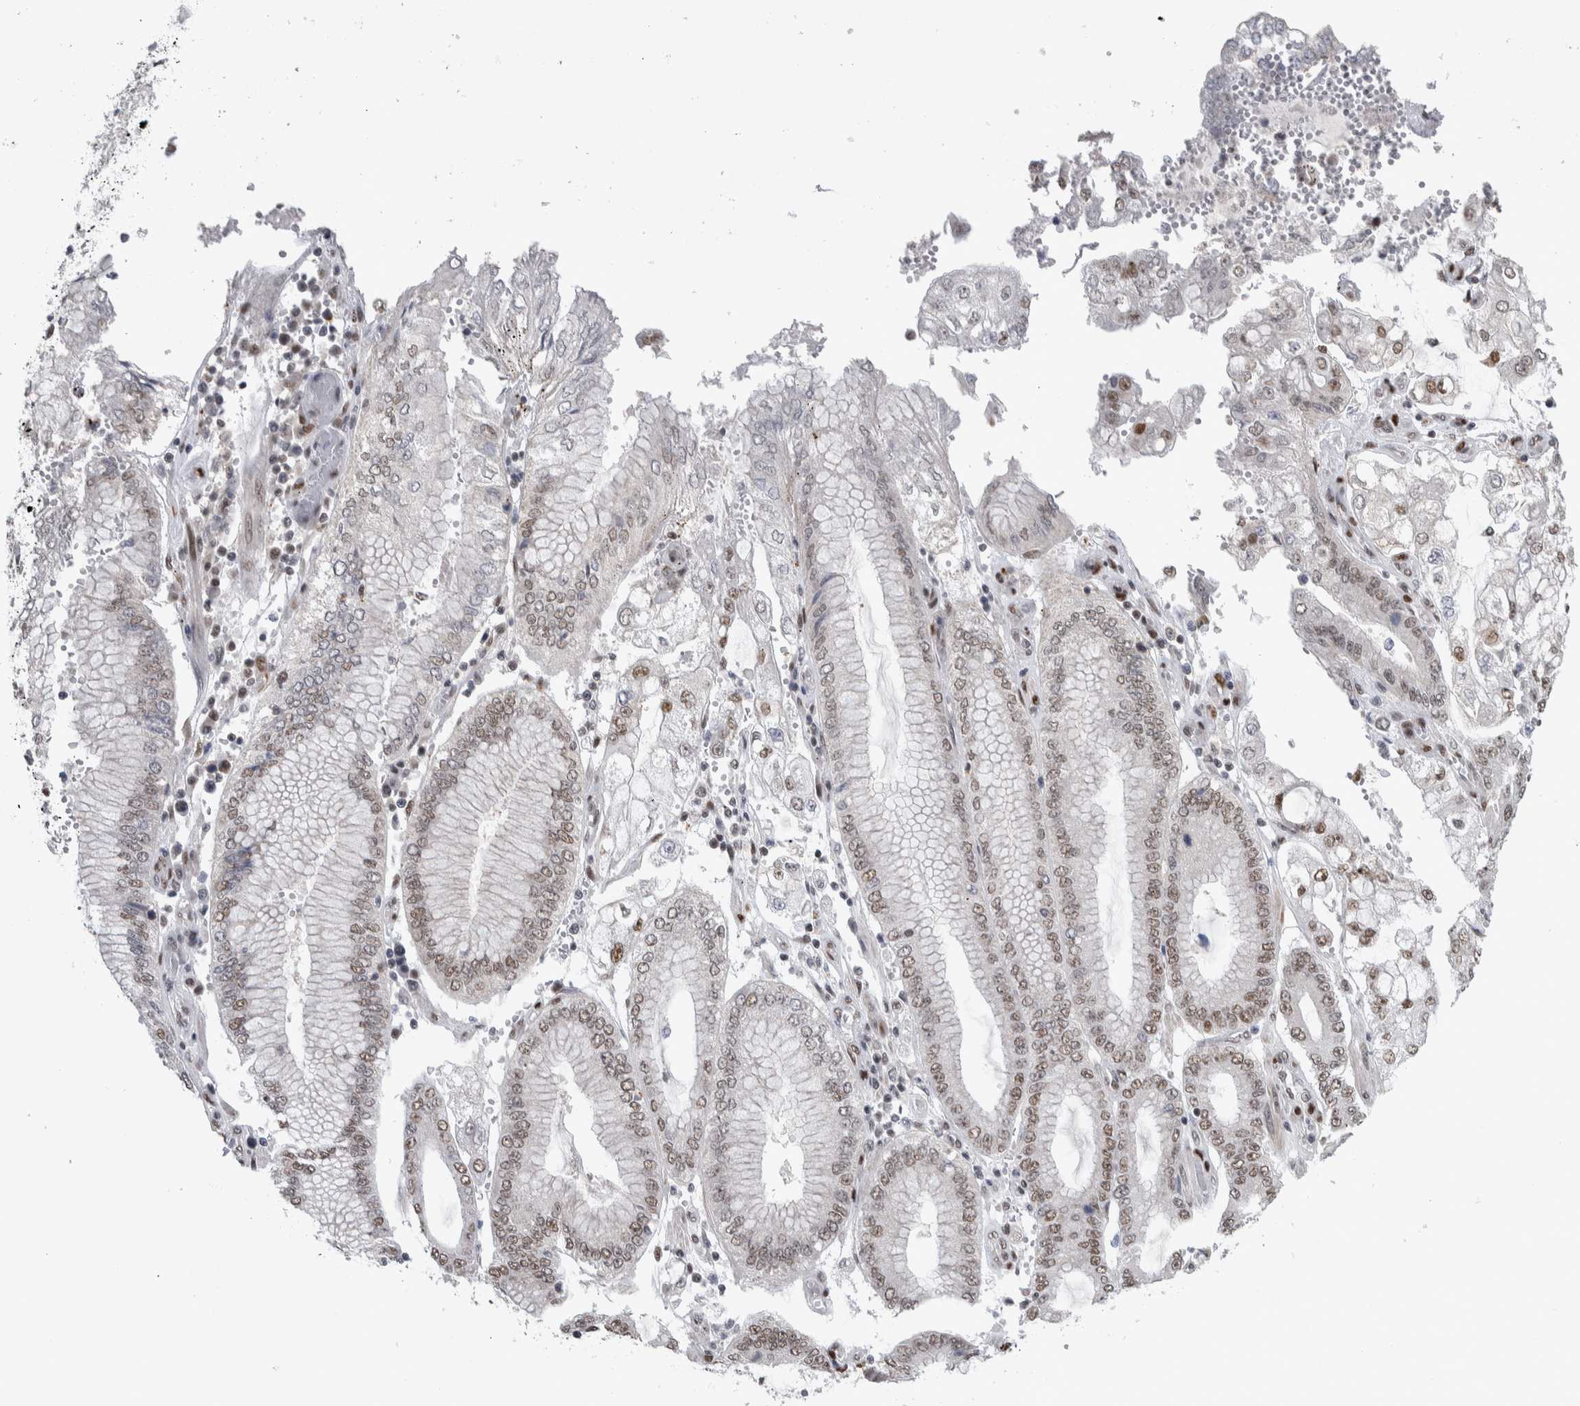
{"staining": {"intensity": "moderate", "quantity": "25%-75%", "location": "nuclear"}, "tissue": "stomach cancer", "cell_type": "Tumor cells", "image_type": "cancer", "snomed": [{"axis": "morphology", "description": "Adenocarcinoma, NOS"}, {"axis": "topography", "description": "Stomach"}], "caption": "Immunohistochemistry histopathology image of neoplastic tissue: stomach cancer (adenocarcinoma) stained using immunohistochemistry exhibits medium levels of moderate protein expression localized specifically in the nuclear of tumor cells, appearing as a nuclear brown color.", "gene": "HEXIM2", "patient": {"sex": "male", "age": 76}}